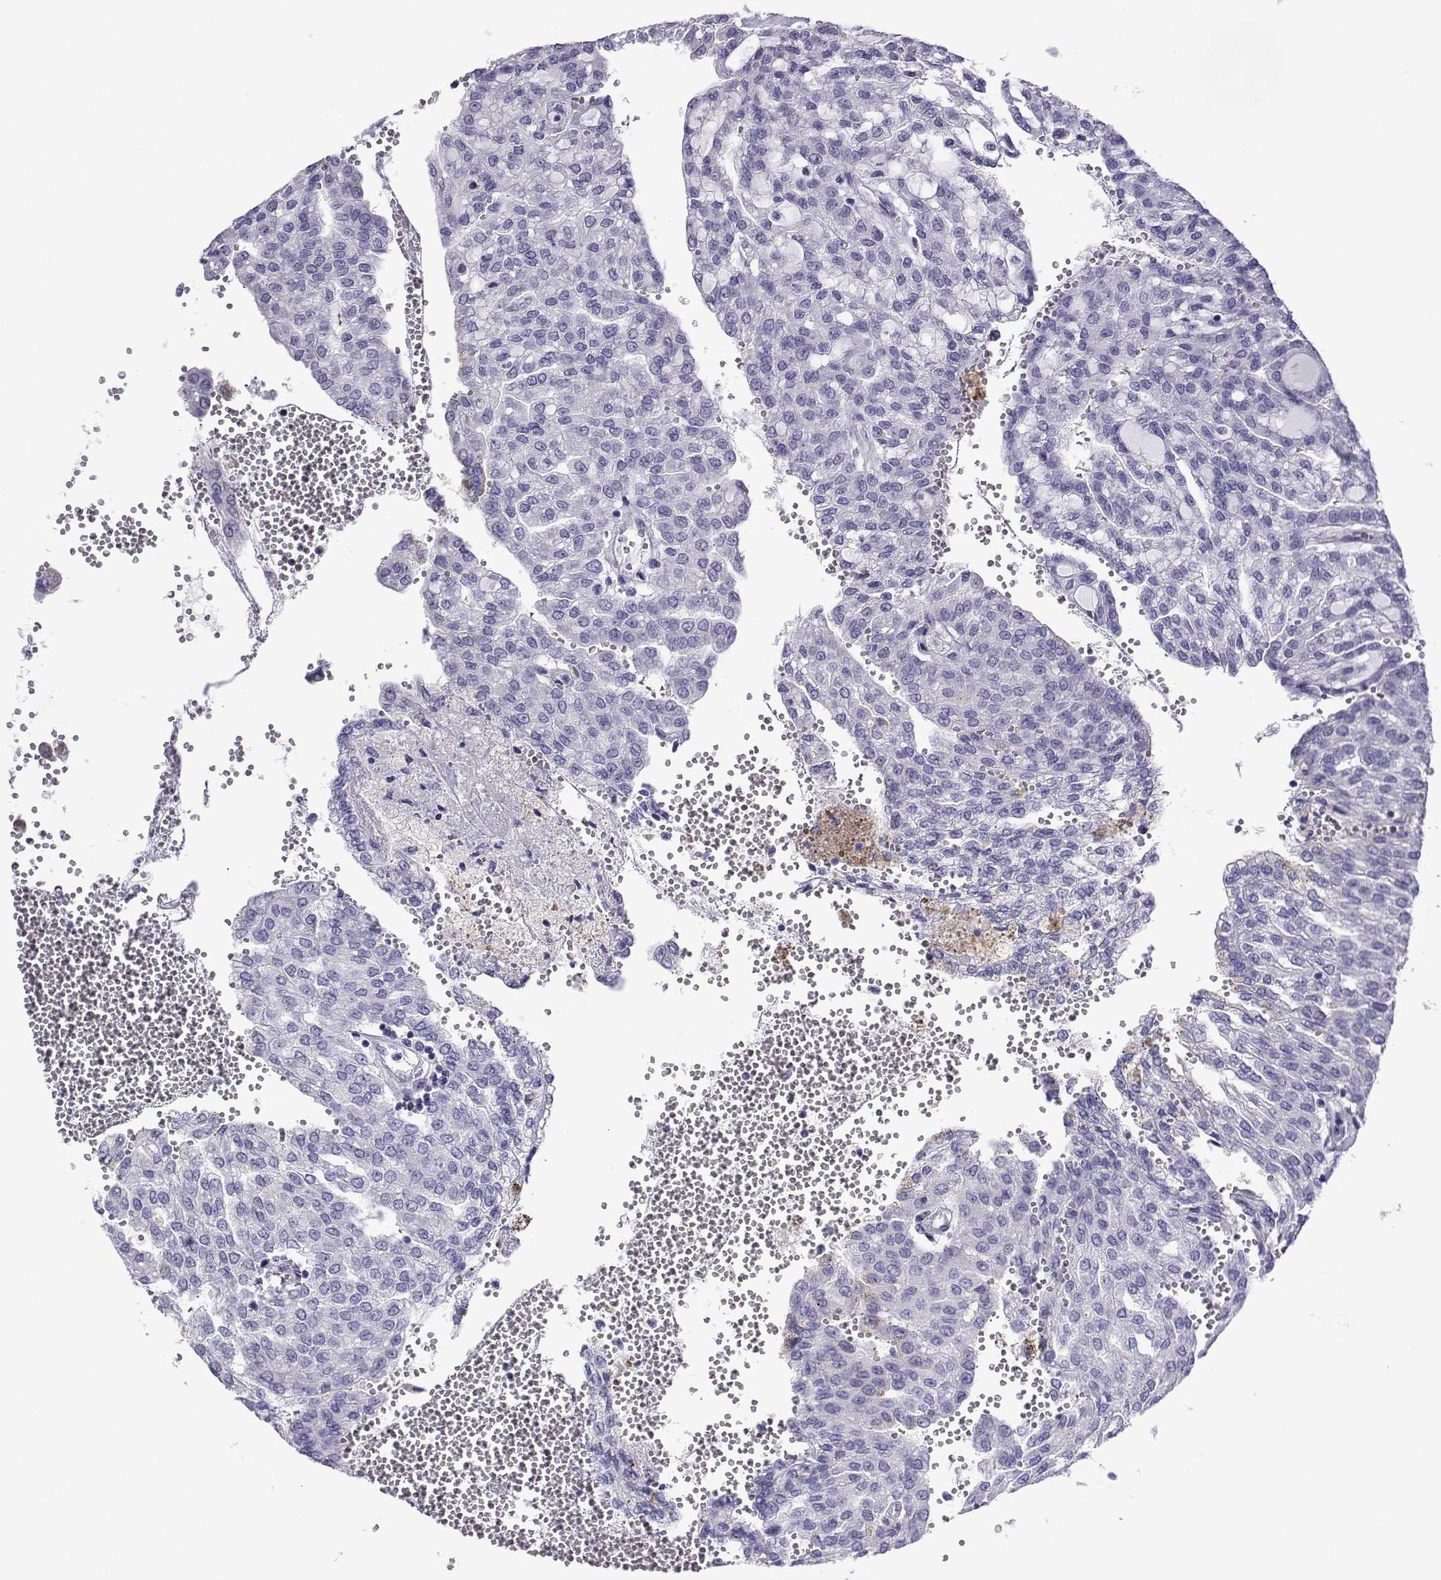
{"staining": {"intensity": "negative", "quantity": "none", "location": "none"}, "tissue": "renal cancer", "cell_type": "Tumor cells", "image_type": "cancer", "snomed": [{"axis": "morphology", "description": "Adenocarcinoma, NOS"}, {"axis": "topography", "description": "Kidney"}], "caption": "A high-resolution micrograph shows immunohistochemistry (IHC) staining of renal cancer, which reveals no significant positivity in tumor cells.", "gene": "TRIM46", "patient": {"sex": "male", "age": 63}}